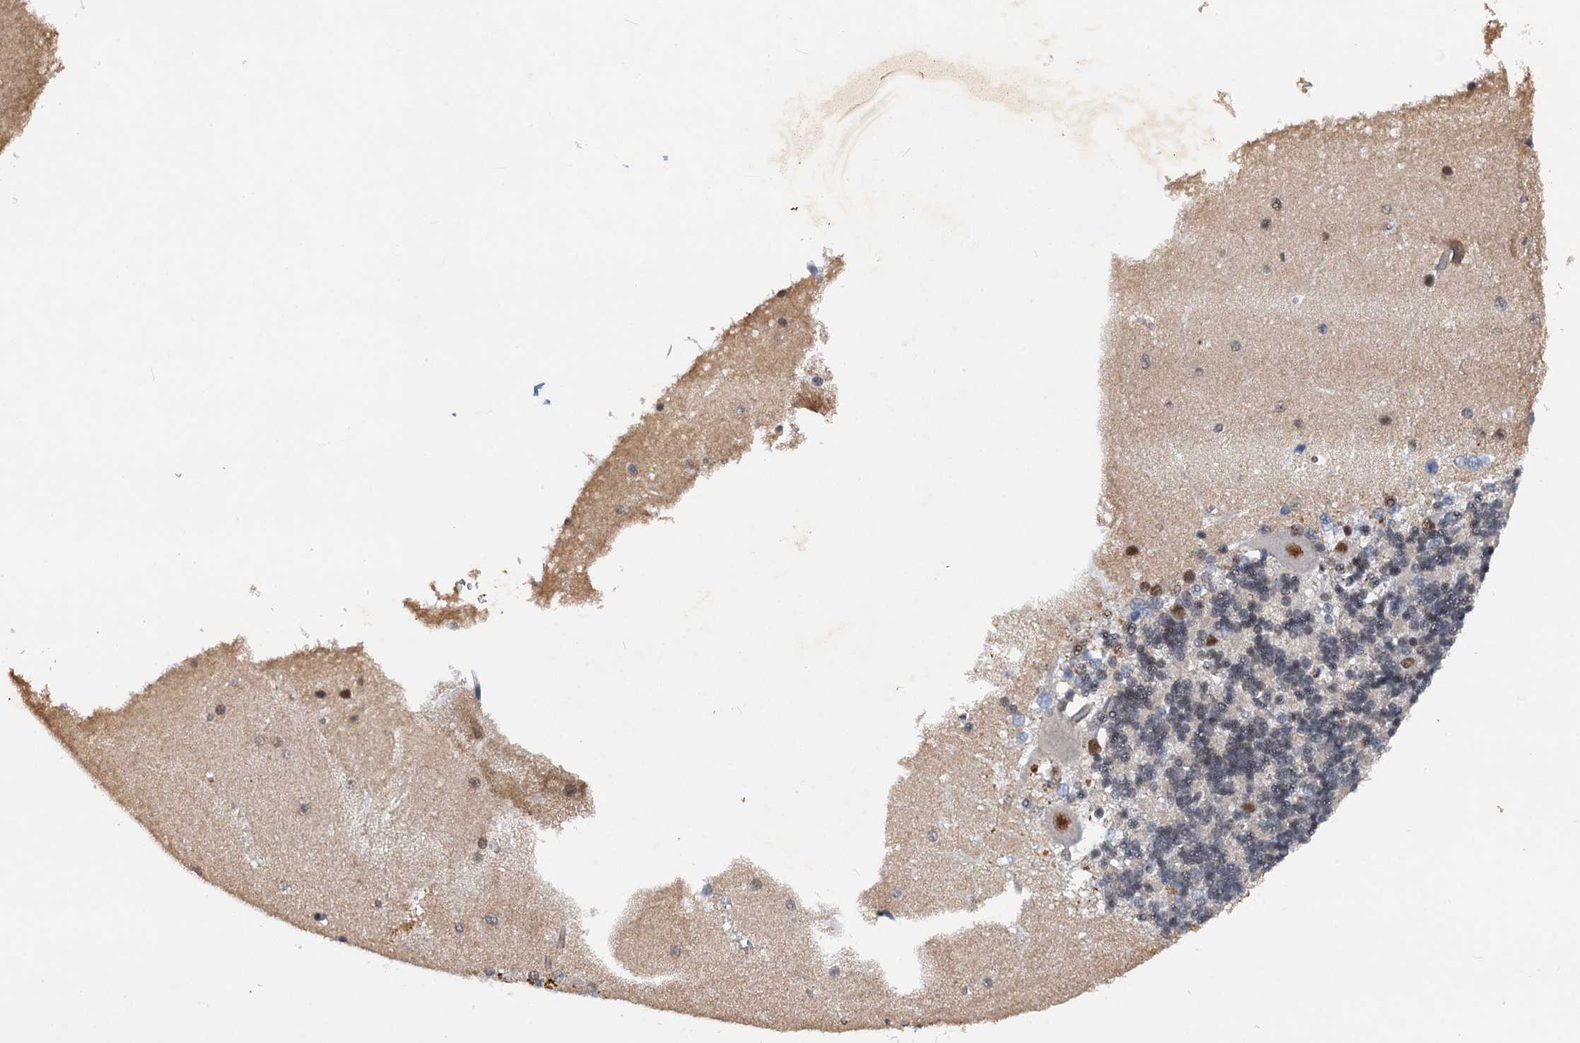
{"staining": {"intensity": "negative", "quantity": "none", "location": "none"}, "tissue": "cerebellum", "cell_type": "Cells in granular layer", "image_type": "normal", "snomed": [{"axis": "morphology", "description": "Normal tissue, NOS"}, {"axis": "topography", "description": "Cerebellum"}], "caption": "DAB (3,3'-diaminobenzidine) immunohistochemical staining of normal human cerebellum exhibits no significant staining in cells in granular layer.", "gene": "CSTF3", "patient": {"sex": "male", "age": 37}}